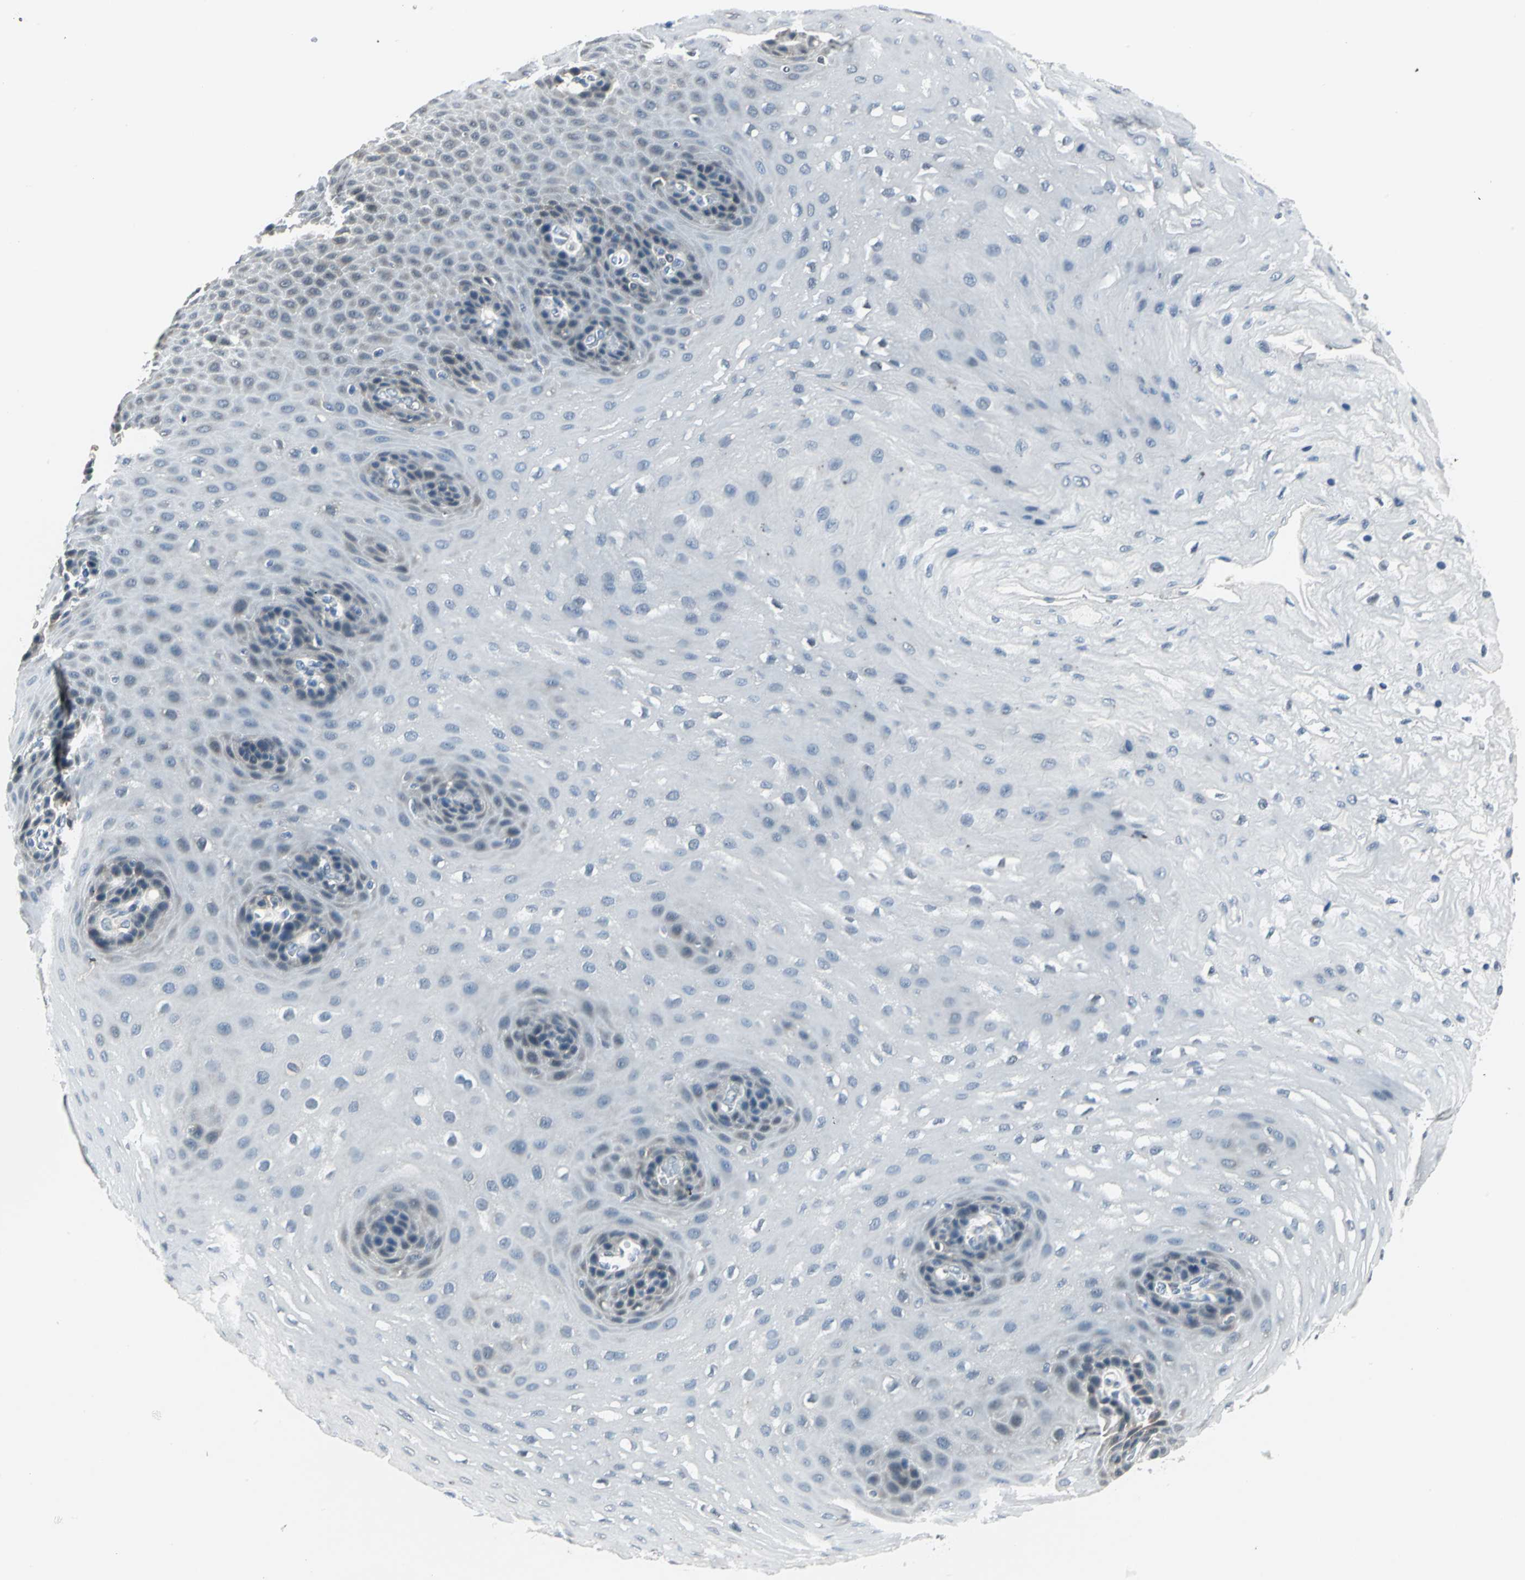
{"staining": {"intensity": "weak", "quantity": "<25%", "location": "cytoplasmic/membranous"}, "tissue": "esophagus", "cell_type": "Squamous epithelial cells", "image_type": "normal", "snomed": [{"axis": "morphology", "description": "Normal tissue, NOS"}, {"axis": "topography", "description": "Esophagus"}], "caption": "This is a histopathology image of immunohistochemistry (IHC) staining of benign esophagus, which shows no staining in squamous epithelial cells.", "gene": "ZNF415", "patient": {"sex": "female", "age": 72}}